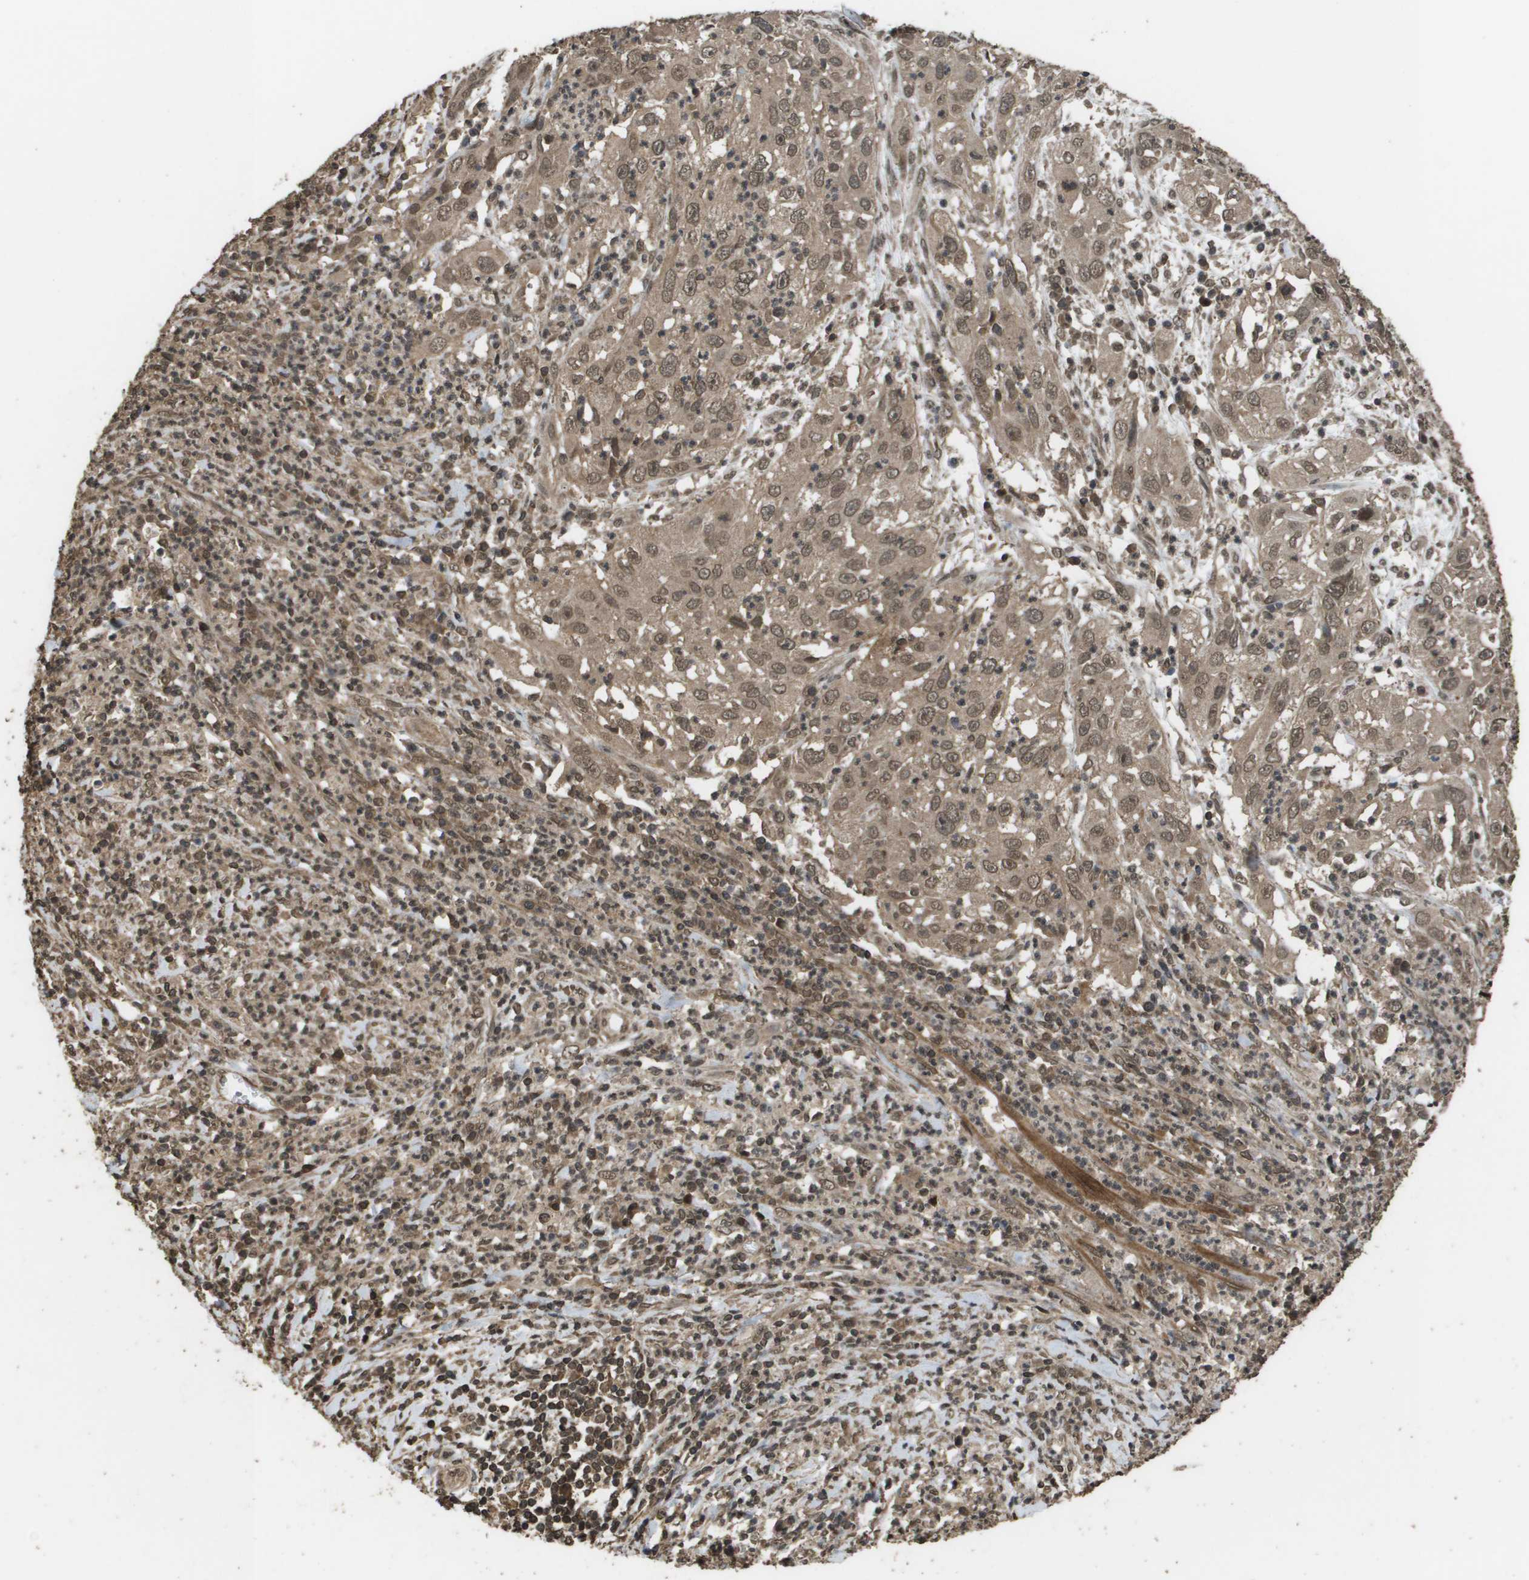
{"staining": {"intensity": "weak", "quantity": ">75%", "location": "cytoplasmic/membranous,nuclear"}, "tissue": "cervical cancer", "cell_type": "Tumor cells", "image_type": "cancer", "snomed": [{"axis": "morphology", "description": "Squamous cell carcinoma, NOS"}, {"axis": "topography", "description": "Cervix"}], "caption": "Immunohistochemical staining of human cervical cancer demonstrates weak cytoplasmic/membranous and nuclear protein staining in about >75% of tumor cells.", "gene": "AXIN2", "patient": {"sex": "female", "age": 32}}